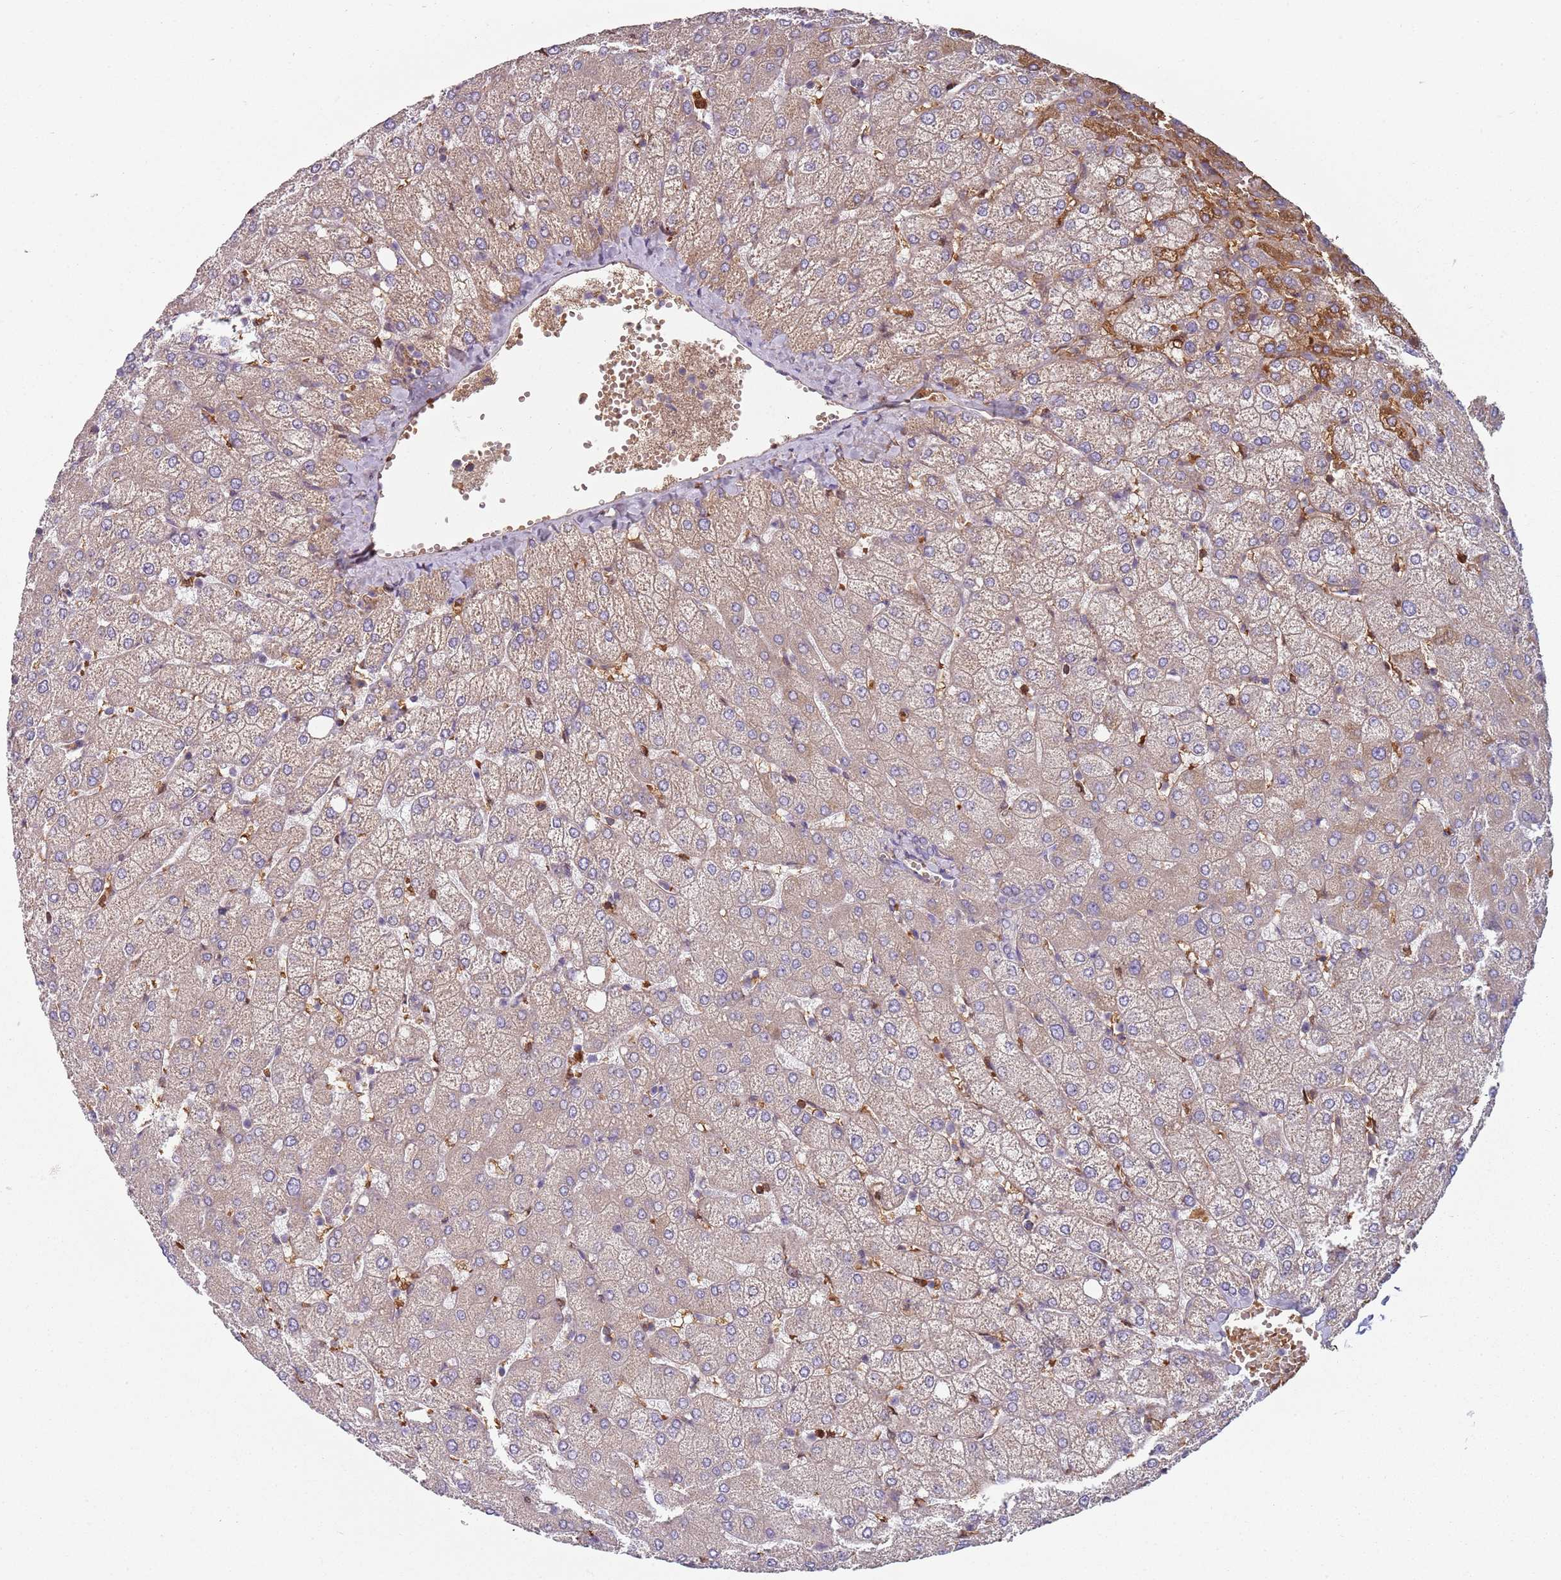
{"staining": {"intensity": "negative", "quantity": "none", "location": "none"}, "tissue": "liver", "cell_type": "Cholangiocytes", "image_type": "normal", "snomed": [{"axis": "morphology", "description": "Normal tissue, NOS"}, {"axis": "topography", "description": "Liver"}], "caption": "Protein analysis of benign liver demonstrates no significant staining in cholangiocytes.", "gene": "SPATA2", "patient": {"sex": "female", "age": 54}}